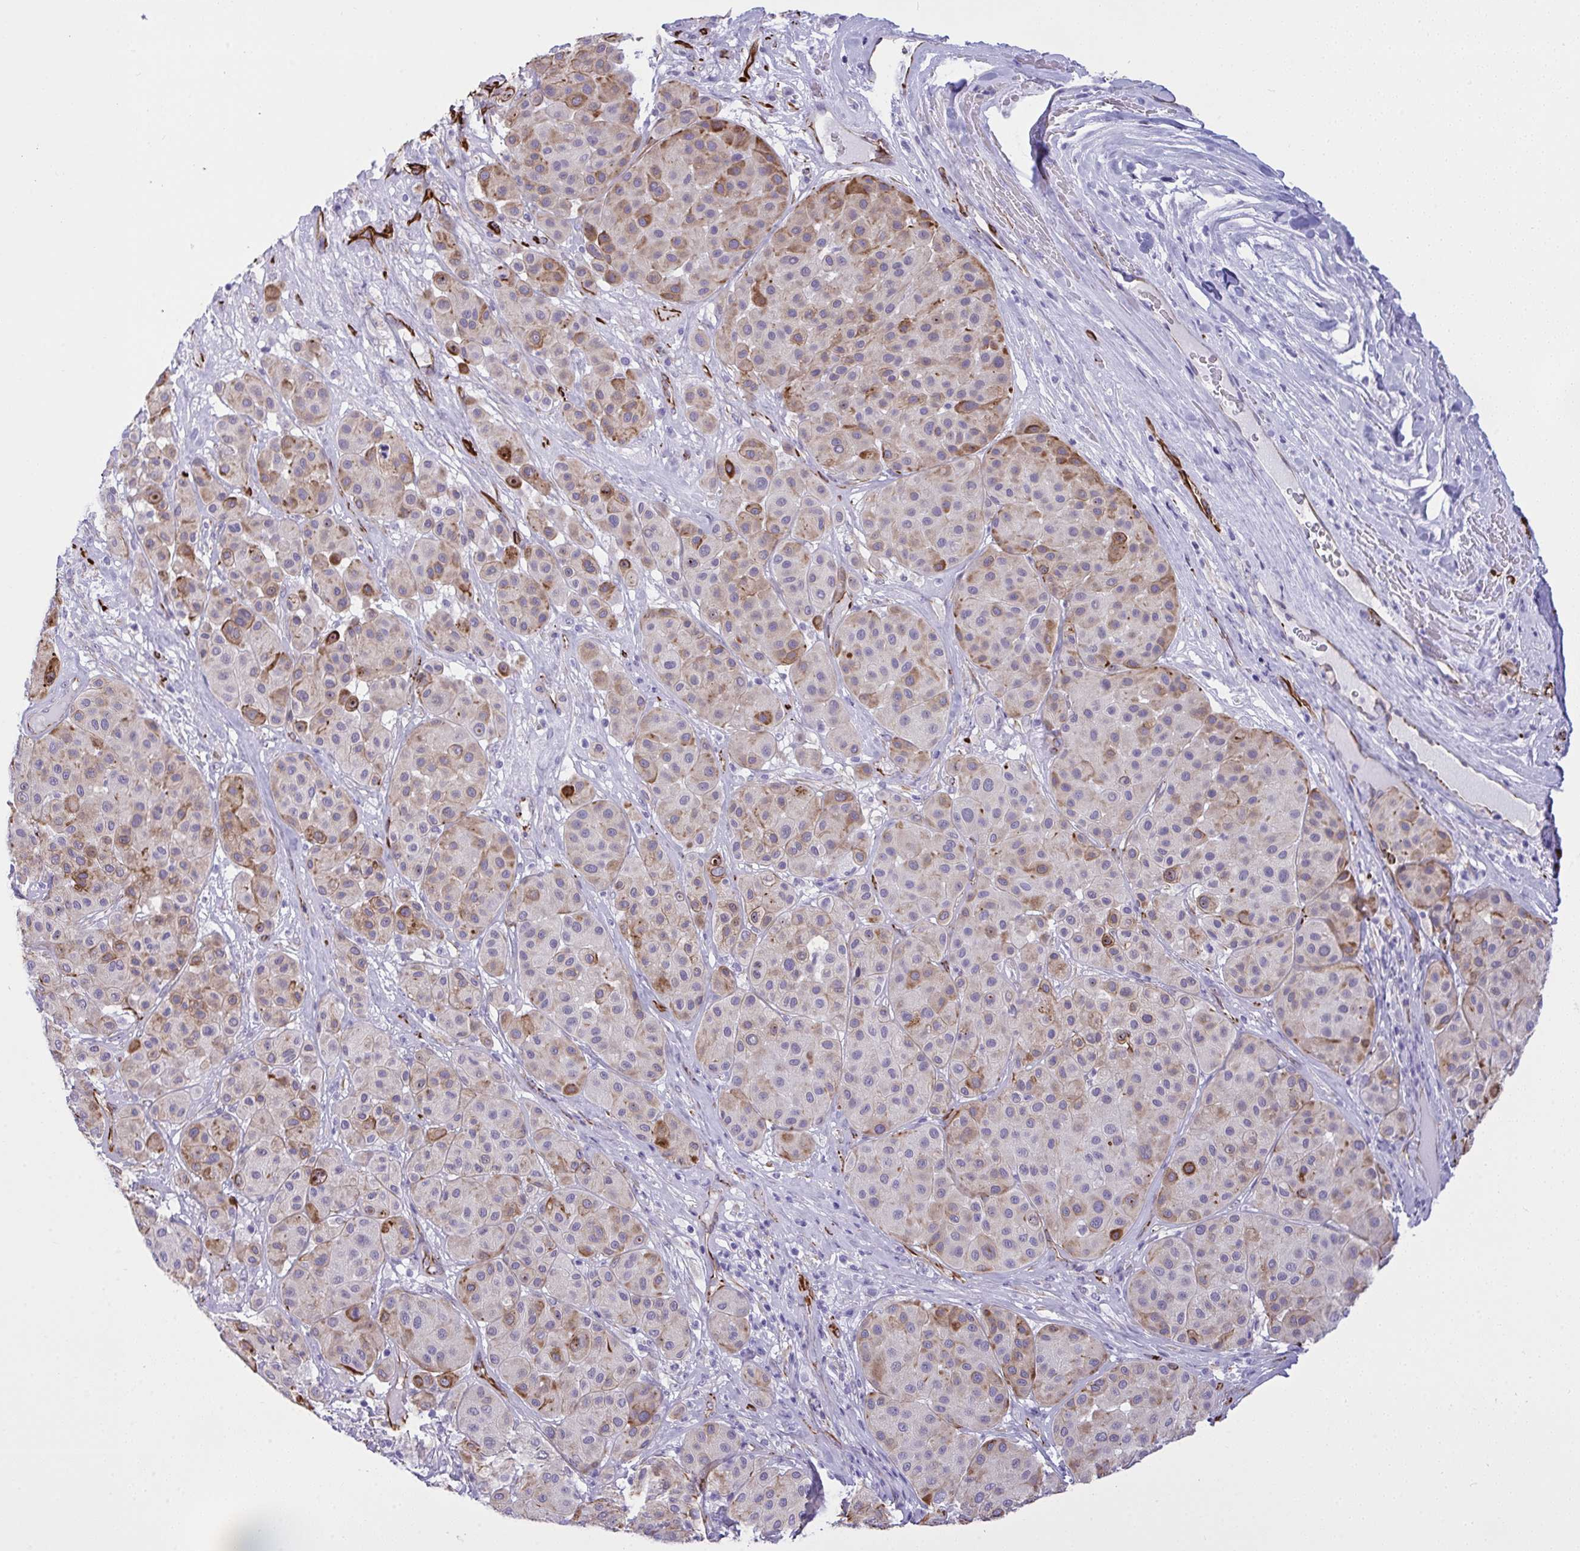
{"staining": {"intensity": "moderate", "quantity": "<25%", "location": "cytoplasmic/membranous"}, "tissue": "melanoma", "cell_type": "Tumor cells", "image_type": "cancer", "snomed": [{"axis": "morphology", "description": "Malignant melanoma, Metastatic site"}, {"axis": "topography", "description": "Smooth muscle"}], "caption": "Immunohistochemistry (DAB (3,3'-diaminobenzidine)) staining of melanoma displays moderate cytoplasmic/membranous protein expression in about <25% of tumor cells.", "gene": "SLC35B1", "patient": {"sex": "male", "age": 41}}